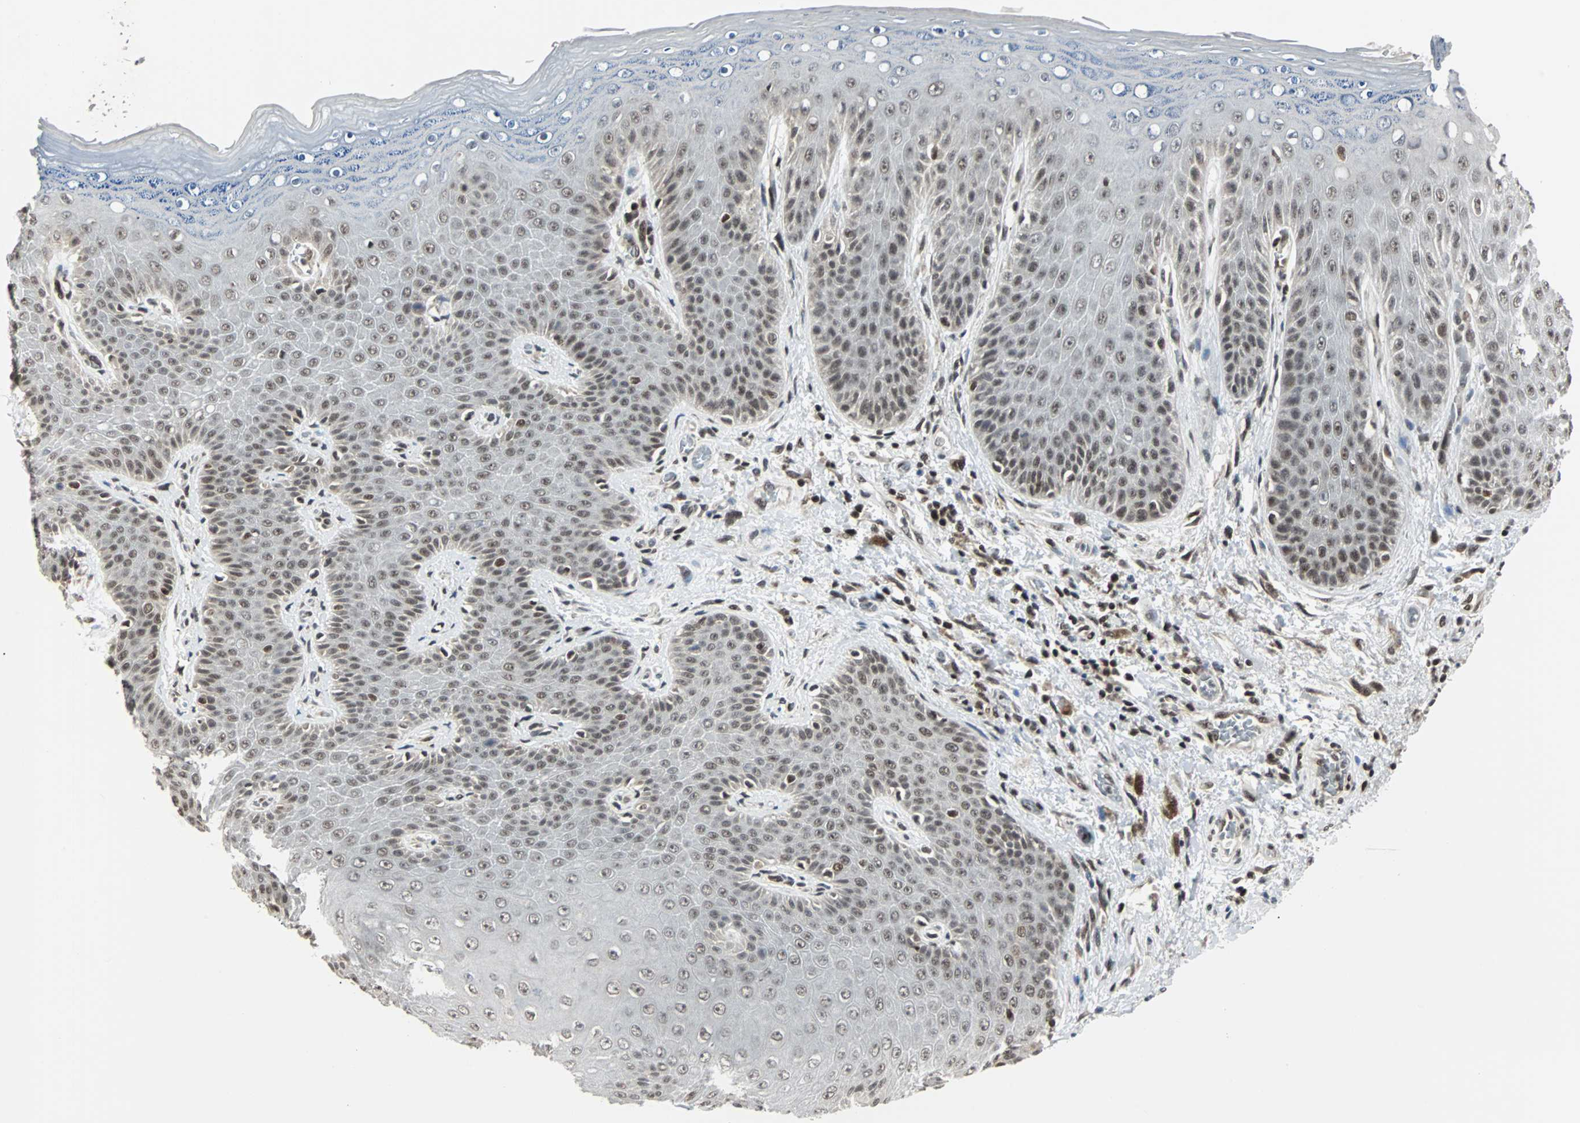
{"staining": {"intensity": "moderate", "quantity": ">75%", "location": "nuclear"}, "tissue": "skin", "cell_type": "Epidermal cells", "image_type": "normal", "snomed": [{"axis": "morphology", "description": "Normal tissue, NOS"}, {"axis": "topography", "description": "Anal"}], "caption": "Moderate nuclear expression is appreciated in about >75% of epidermal cells in benign skin. Using DAB (3,3'-diaminobenzidine) (brown) and hematoxylin (blue) stains, captured at high magnification using brightfield microscopy.", "gene": "TERF2IP", "patient": {"sex": "female", "age": 46}}